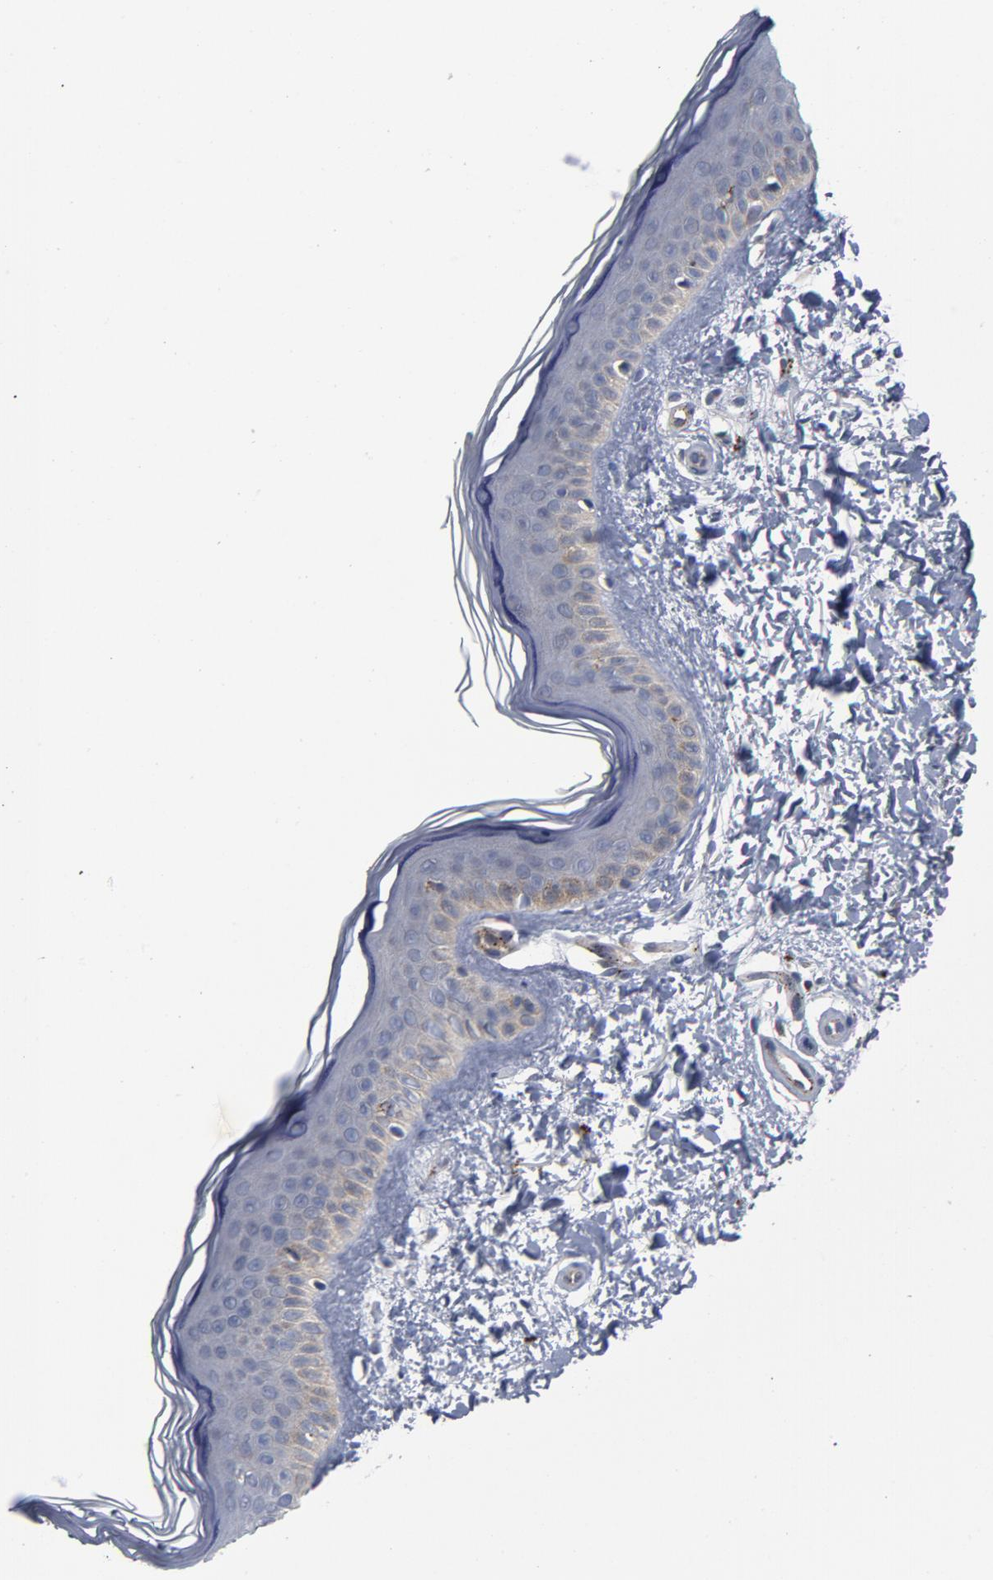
{"staining": {"intensity": "moderate", "quantity": "25%-75%", "location": "cytoplasmic/membranous"}, "tissue": "skin", "cell_type": "Fibroblasts", "image_type": "normal", "snomed": [{"axis": "morphology", "description": "Normal tissue, NOS"}, {"axis": "topography", "description": "Skin"}], "caption": "A brown stain labels moderate cytoplasmic/membranous positivity of a protein in fibroblasts of normal skin. (IHC, brightfield microscopy, high magnification).", "gene": "AKT2", "patient": {"sex": "female", "age": 19}}